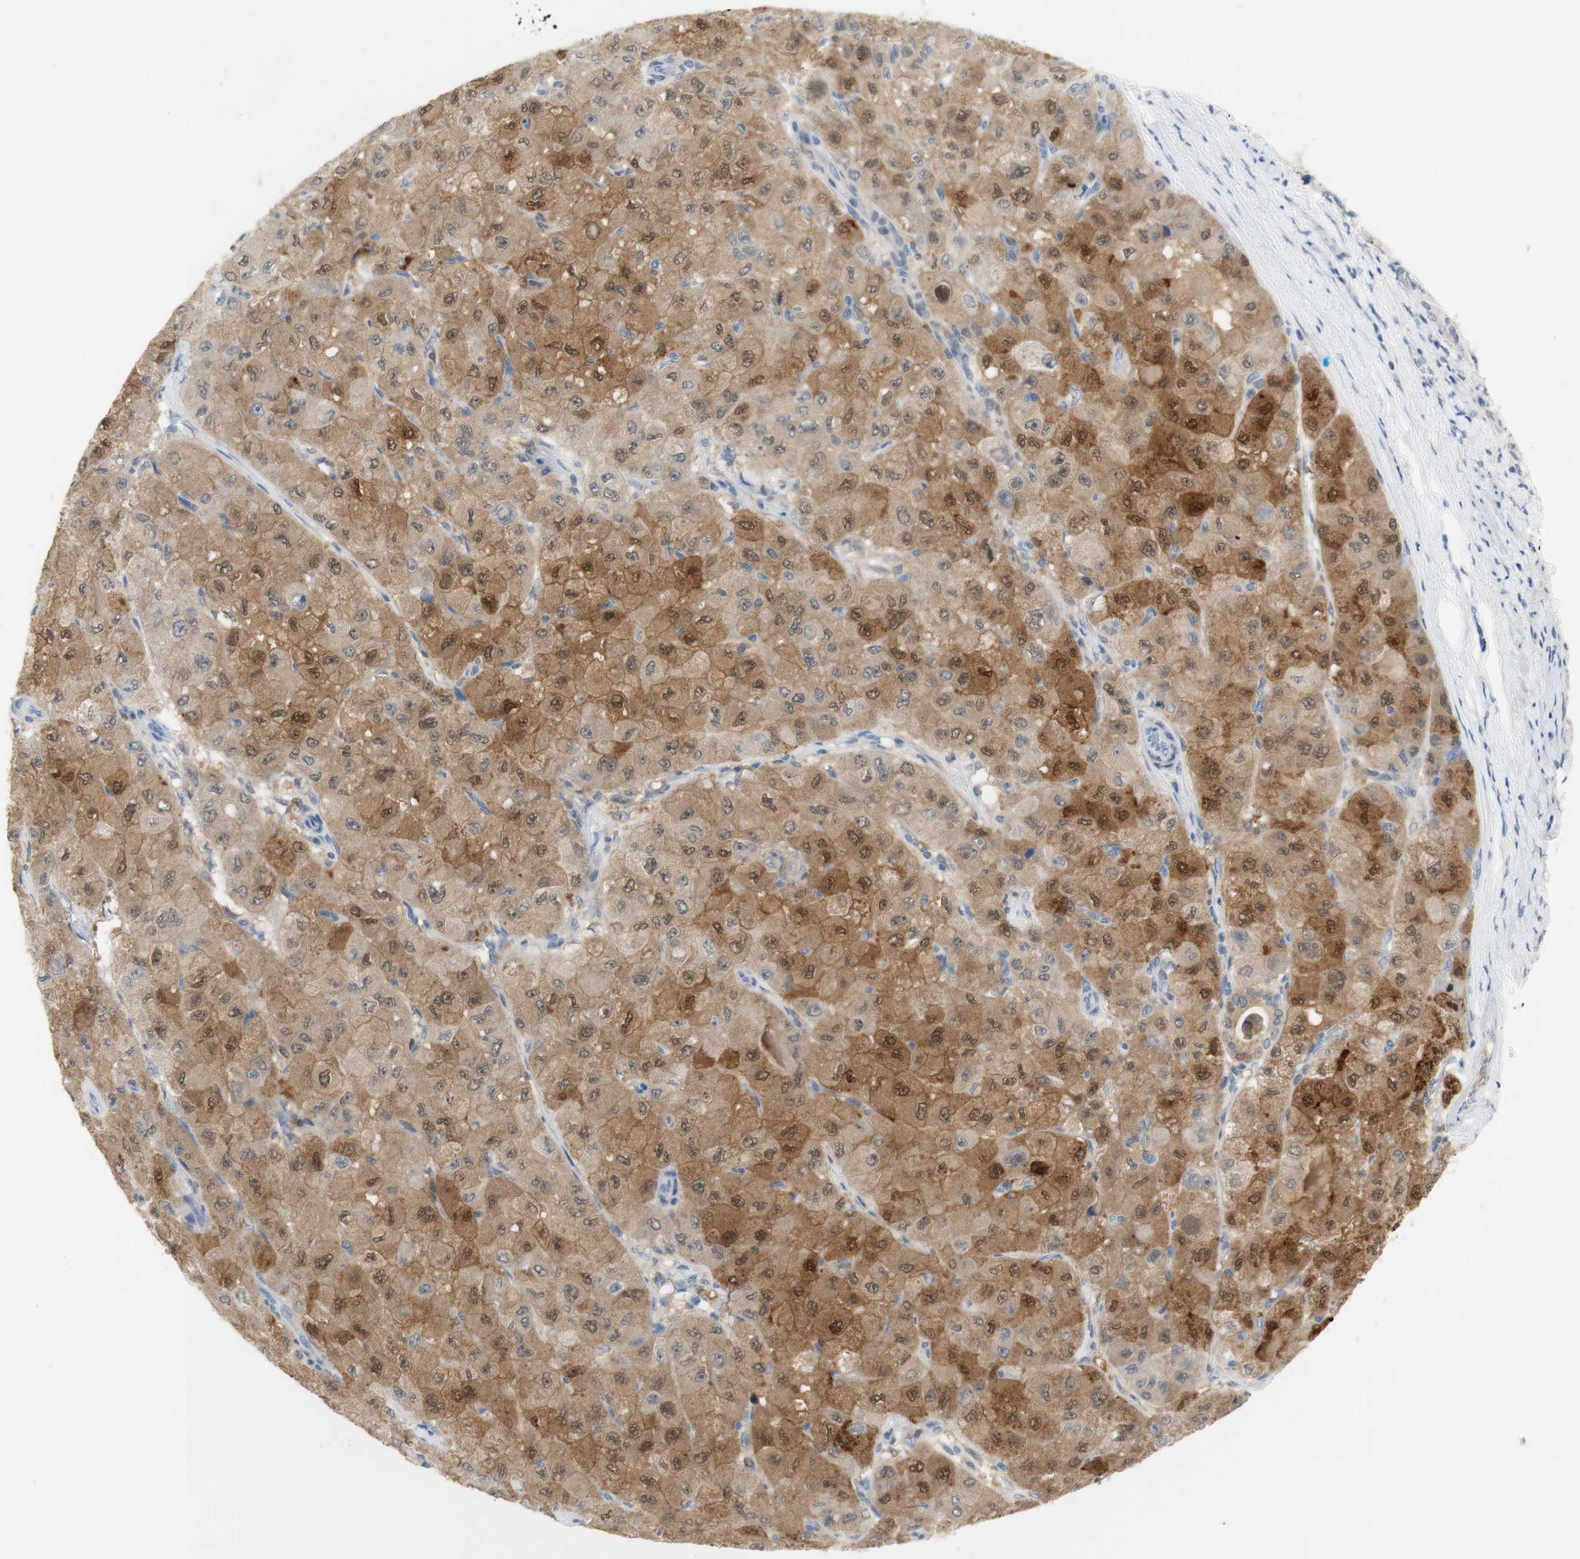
{"staining": {"intensity": "moderate", "quantity": ">75%", "location": "cytoplasmic/membranous,nuclear"}, "tissue": "liver cancer", "cell_type": "Tumor cells", "image_type": "cancer", "snomed": [{"axis": "morphology", "description": "Carcinoma, Hepatocellular, NOS"}, {"axis": "topography", "description": "Liver"}], "caption": "Protein analysis of liver cancer tissue reveals moderate cytoplasmic/membranous and nuclear staining in approximately >75% of tumor cells. (Stains: DAB in brown, nuclei in blue, Microscopy: brightfield microscopy at high magnification).", "gene": "SELENBP1", "patient": {"sex": "male", "age": 80}}